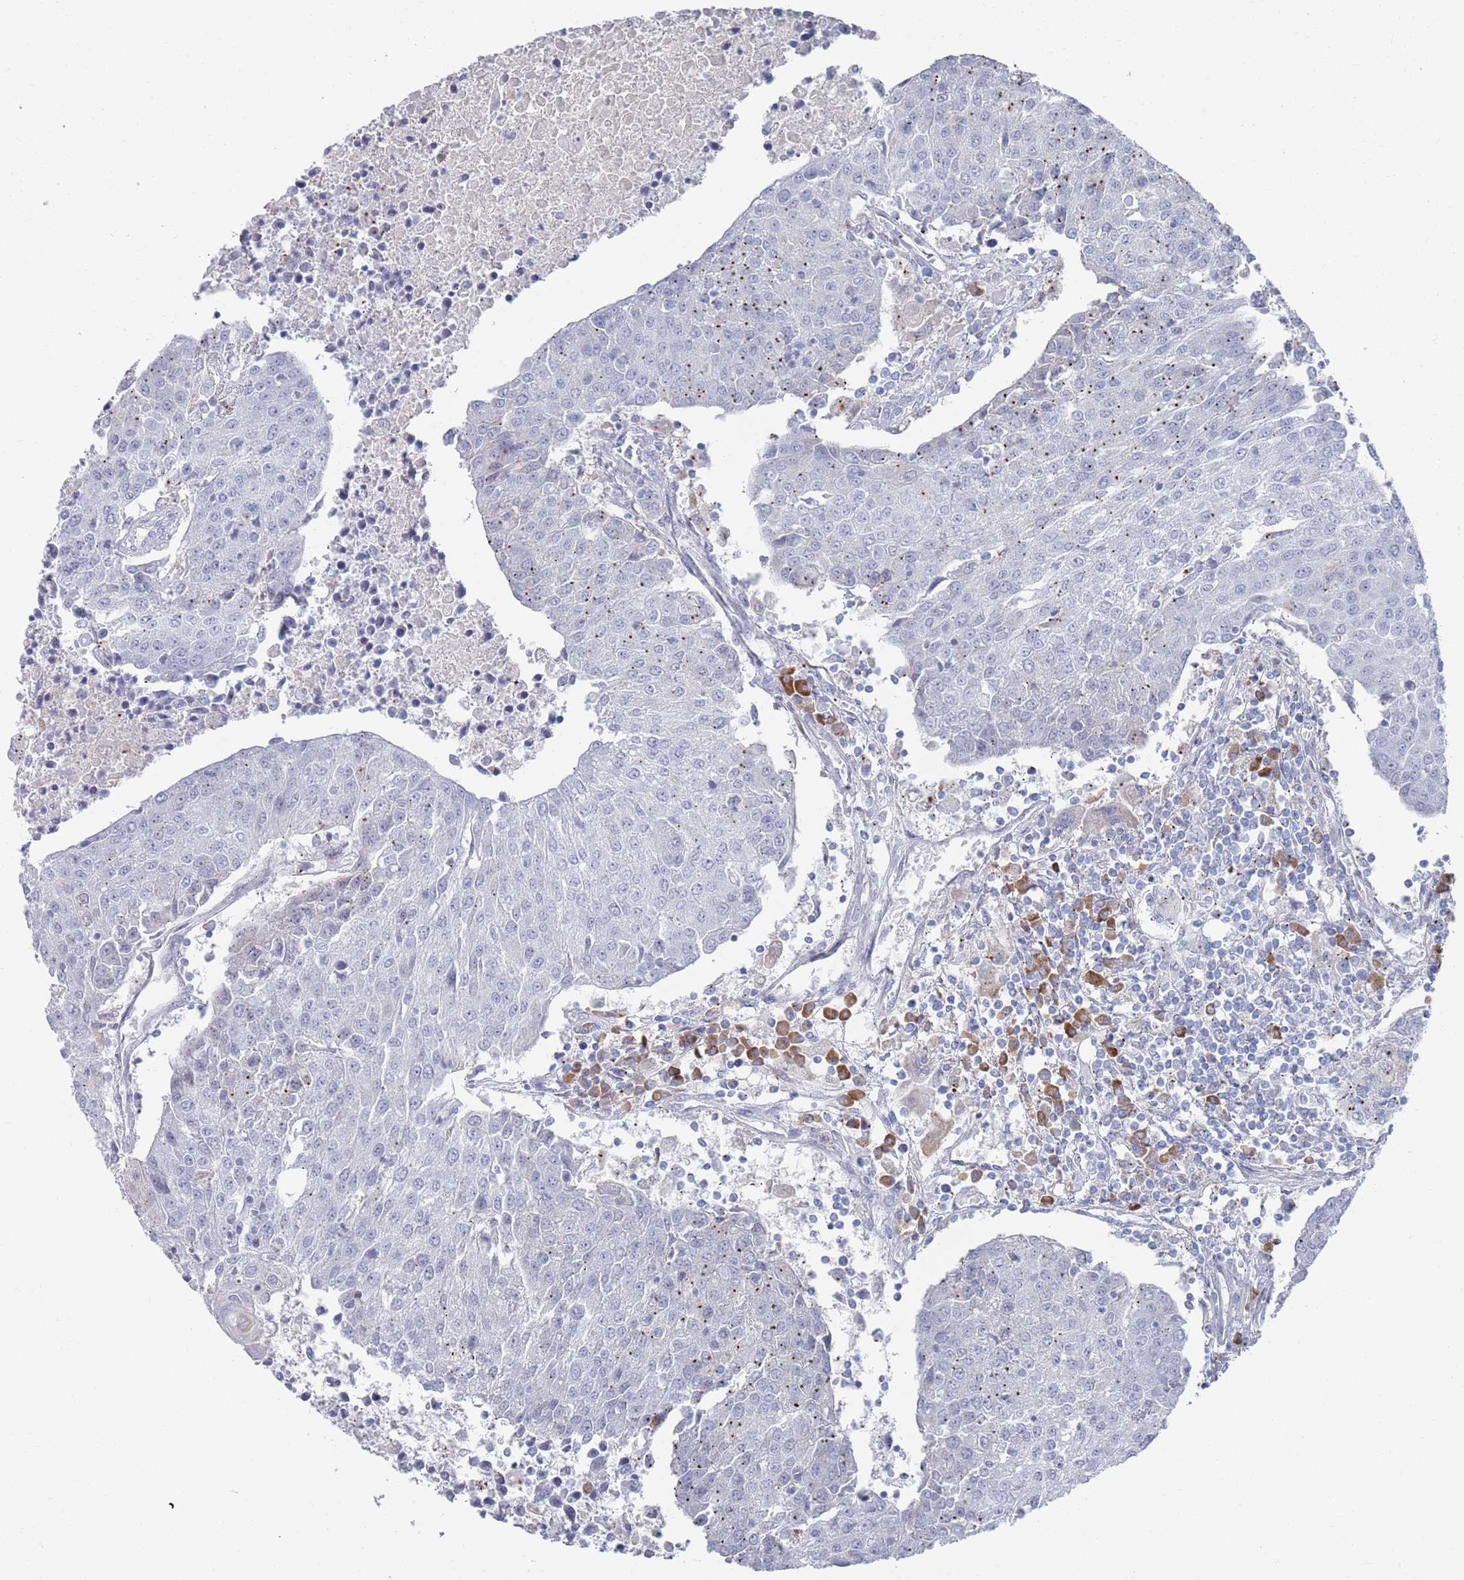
{"staining": {"intensity": "moderate", "quantity": "<25%", "location": "cytoplasmic/membranous"}, "tissue": "urothelial cancer", "cell_type": "Tumor cells", "image_type": "cancer", "snomed": [{"axis": "morphology", "description": "Urothelial carcinoma, High grade"}, {"axis": "topography", "description": "Urinary bladder"}], "caption": "Urothelial cancer was stained to show a protein in brown. There is low levels of moderate cytoplasmic/membranous expression in approximately <25% of tumor cells. (DAB IHC with brightfield microscopy, high magnification).", "gene": "MAT1A", "patient": {"sex": "female", "age": 85}}